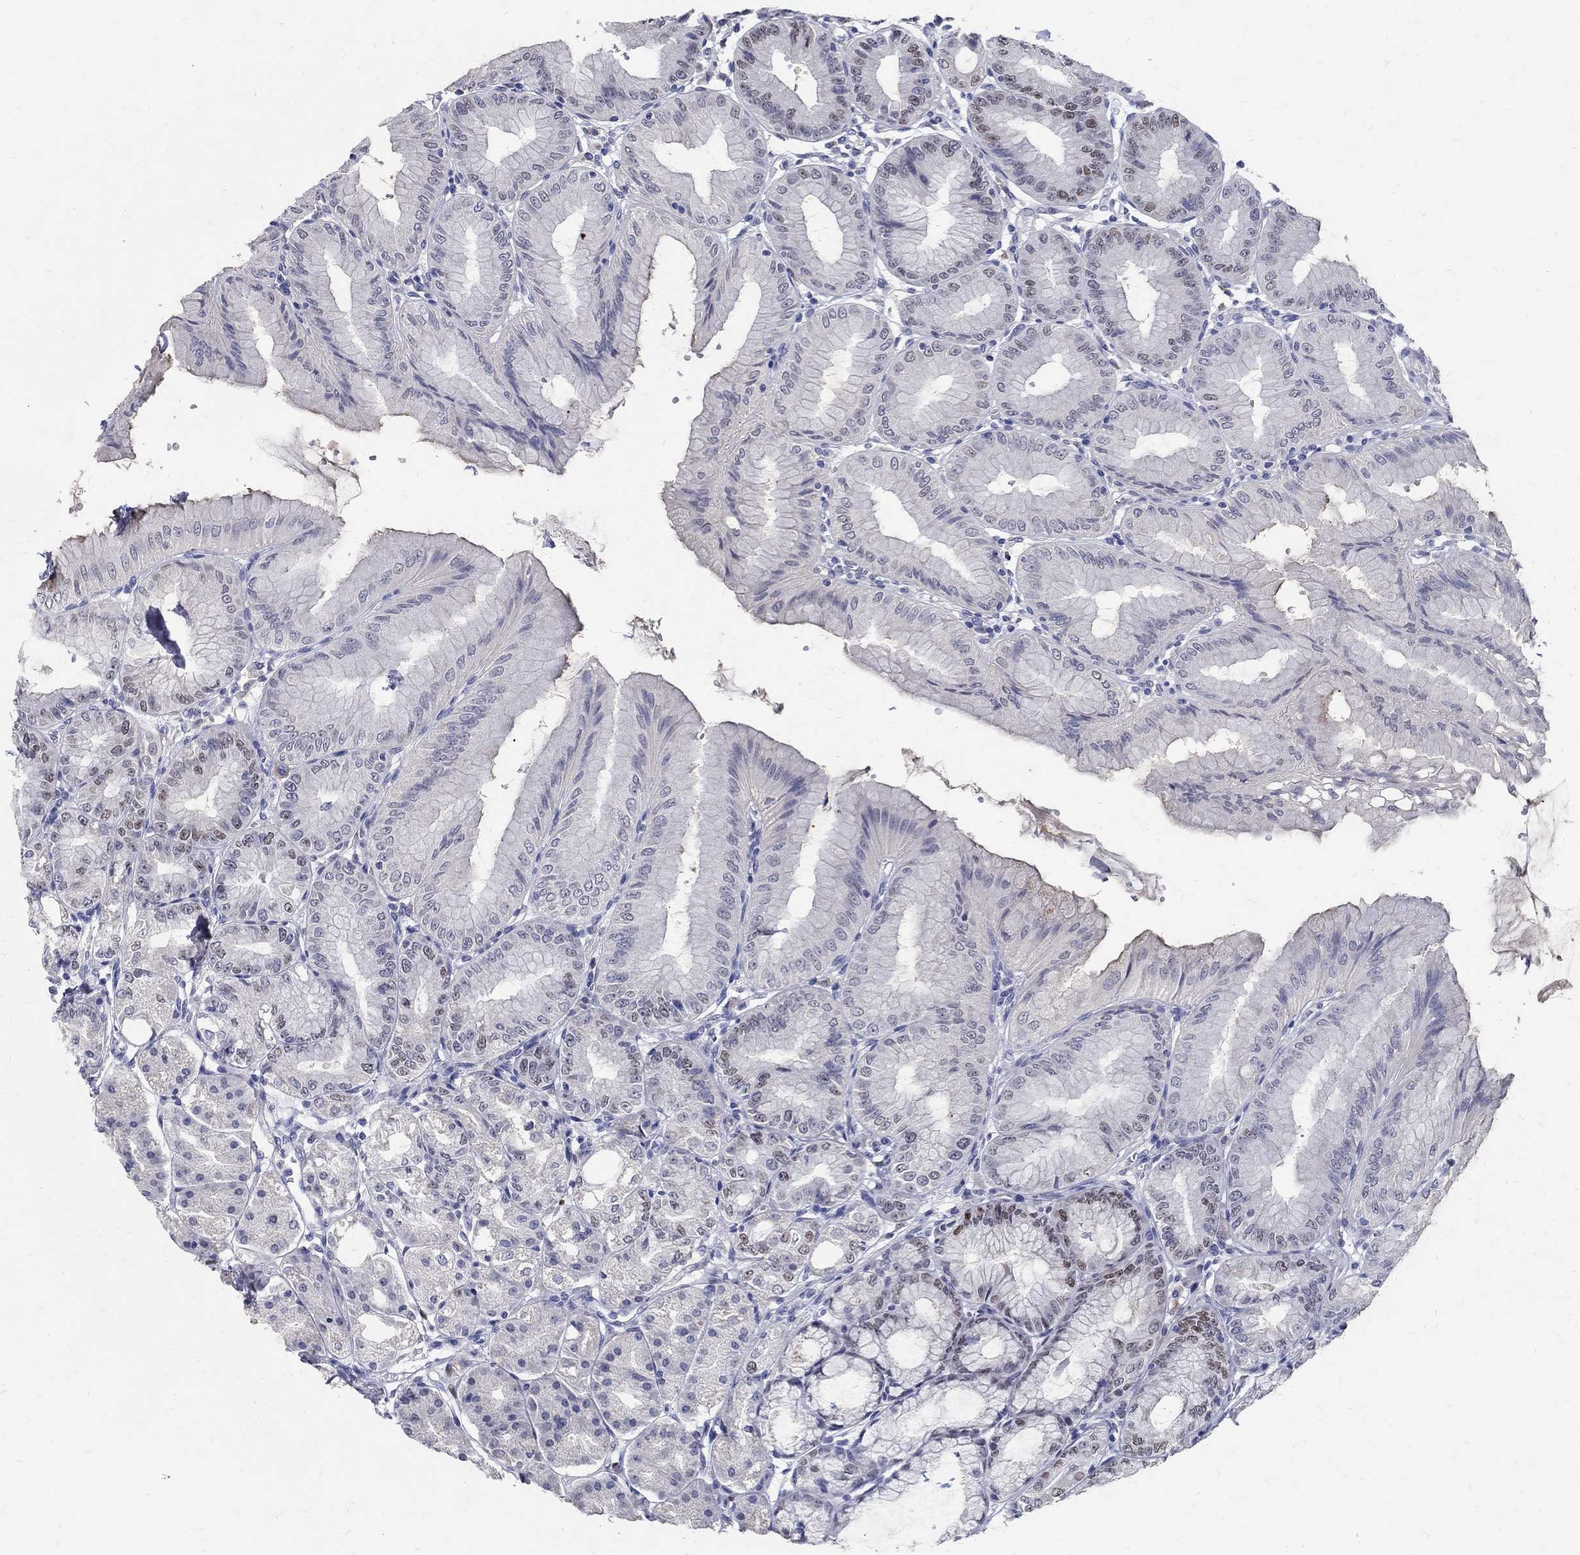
{"staining": {"intensity": "strong", "quantity": "<25%", "location": "nuclear"}, "tissue": "stomach", "cell_type": "Glandular cells", "image_type": "normal", "snomed": [{"axis": "morphology", "description": "Normal tissue, NOS"}, {"axis": "topography", "description": "Stomach"}], "caption": "Immunohistochemistry (IHC) (DAB (3,3'-diaminobenzidine)) staining of benign stomach reveals strong nuclear protein expression in approximately <25% of glandular cells.", "gene": "SOX2", "patient": {"sex": "male", "age": 71}}